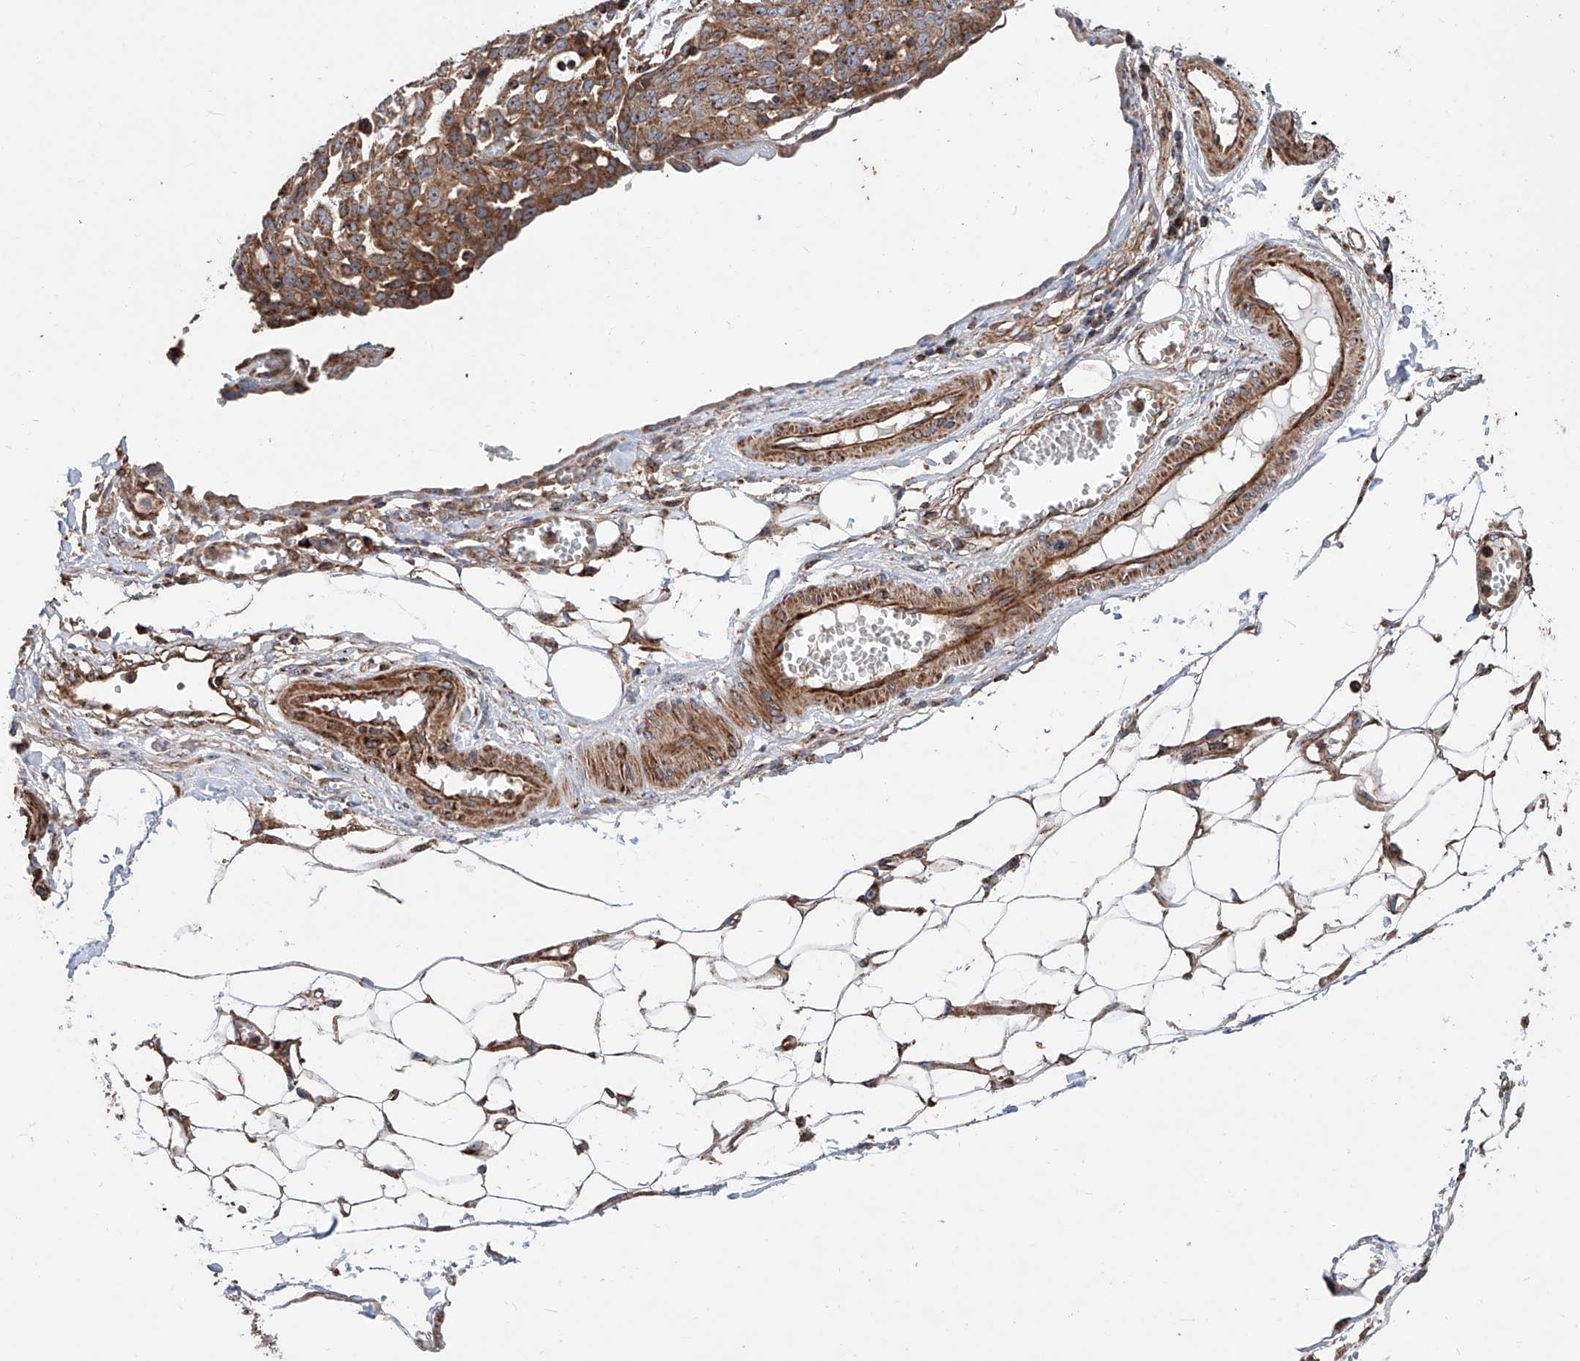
{"staining": {"intensity": "moderate", "quantity": ">75%", "location": "cytoplasmic/membranous"}, "tissue": "ovarian cancer", "cell_type": "Tumor cells", "image_type": "cancer", "snomed": [{"axis": "morphology", "description": "Cystadenocarcinoma, serous, NOS"}, {"axis": "topography", "description": "Soft tissue"}, {"axis": "topography", "description": "Ovary"}], "caption": "IHC photomicrograph of ovarian serous cystadenocarcinoma stained for a protein (brown), which reveals medium levels of moderate cytoplasmic/membranous positivity in approximately >75% of tumor cells.", "gene": "PISD", "patient": {"sex": "female", "age": 57}}